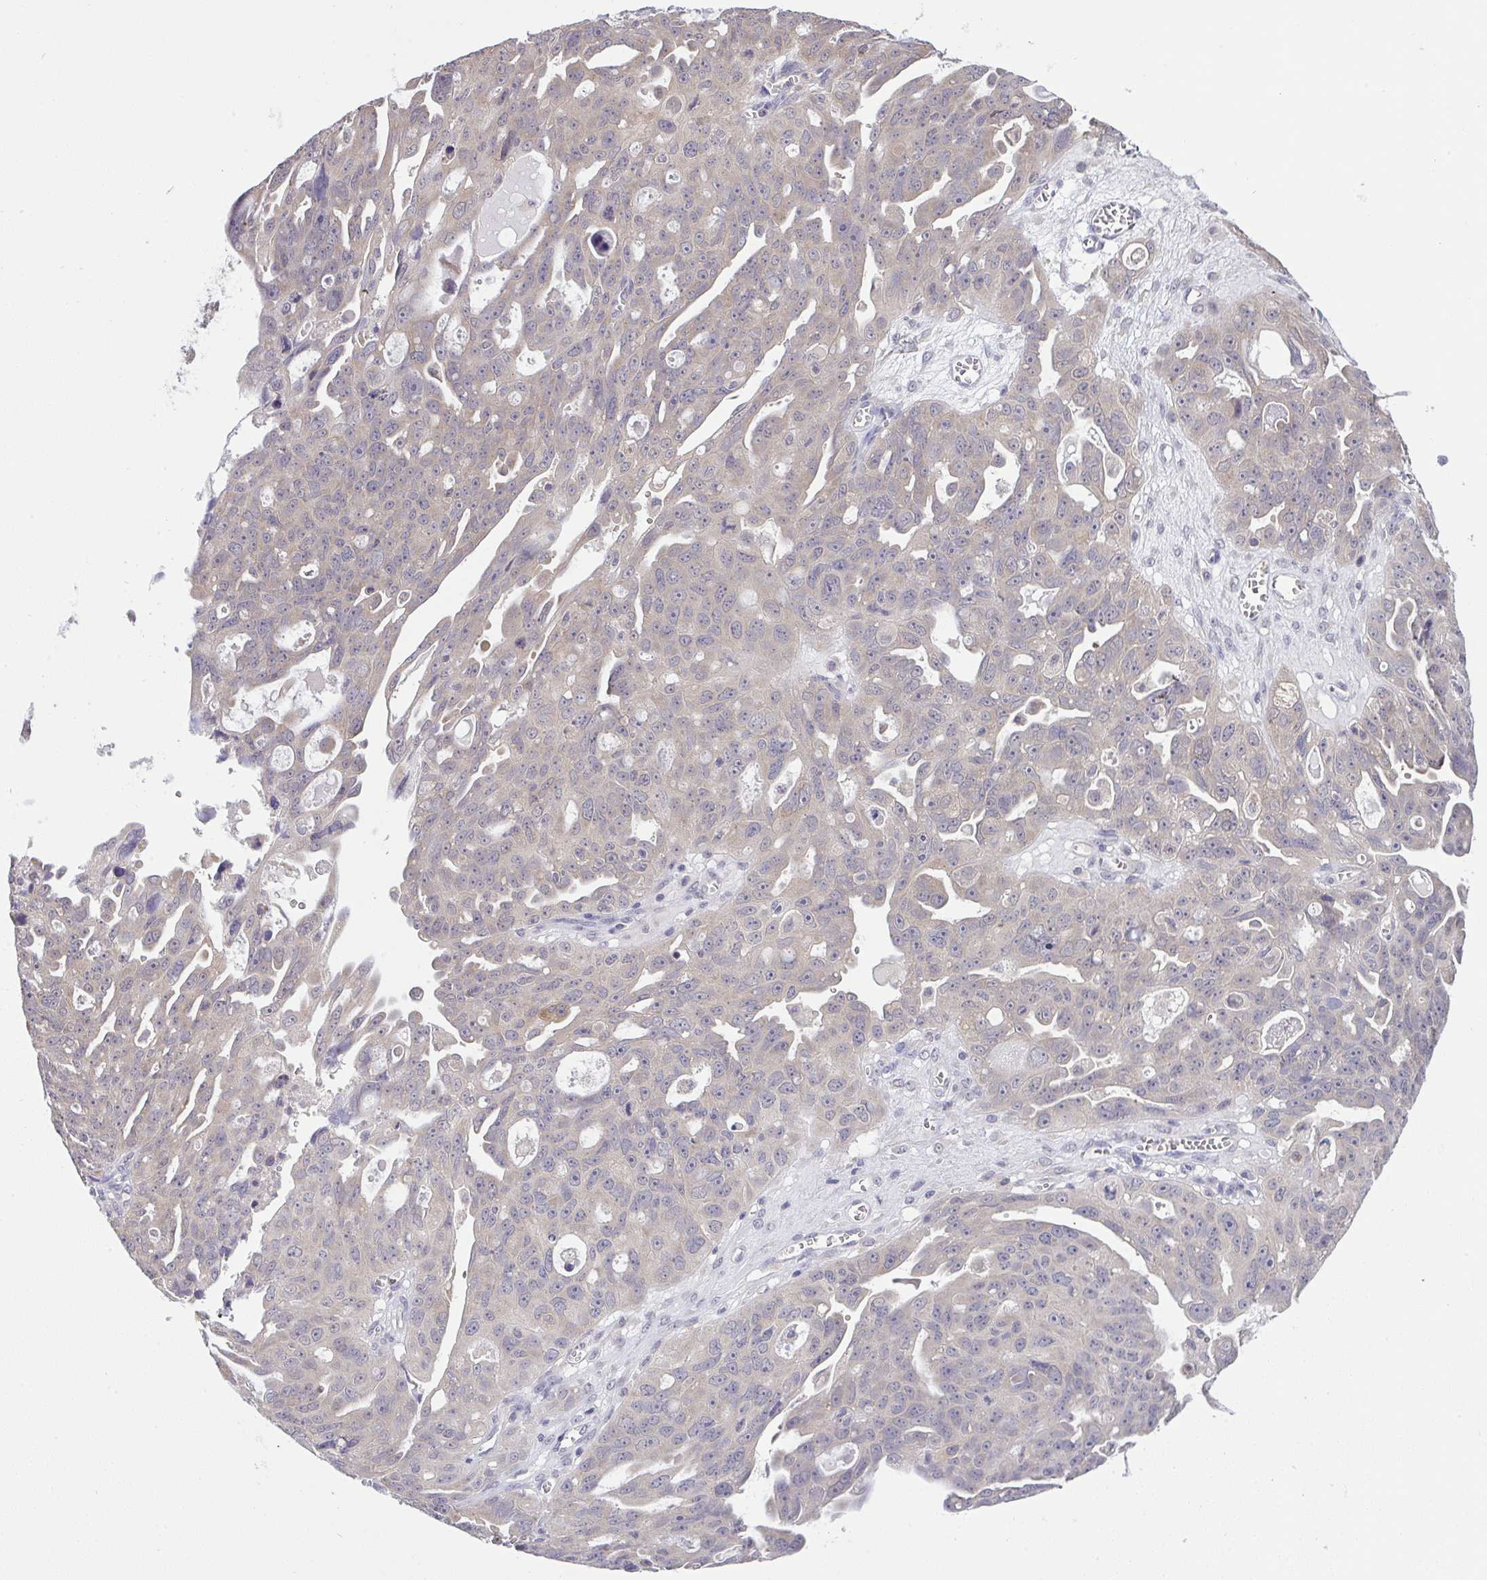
{"staining": {"intensity": "weak", "quantity": "25%-75%", "location": "cytoplasmic/membranous"}, "tissue": "ovarian cancer", "cell_type": "Tumor cells", "image_type": "cancer", "snomed": [{"axis": "morphology", "description": "Carcinoma, endometroid"}, {"axis": "topography", "description": "Ovary"}], "caption": "About 25%-75% of tumor cells in ovarian endometroid carcinoma reveal weak cytoplasmic/membranous protein positivity as visualized by brown immunohistochemical staining.", "gene": "TMEM41A", "patient": {"sex": "female", "age": 70}}